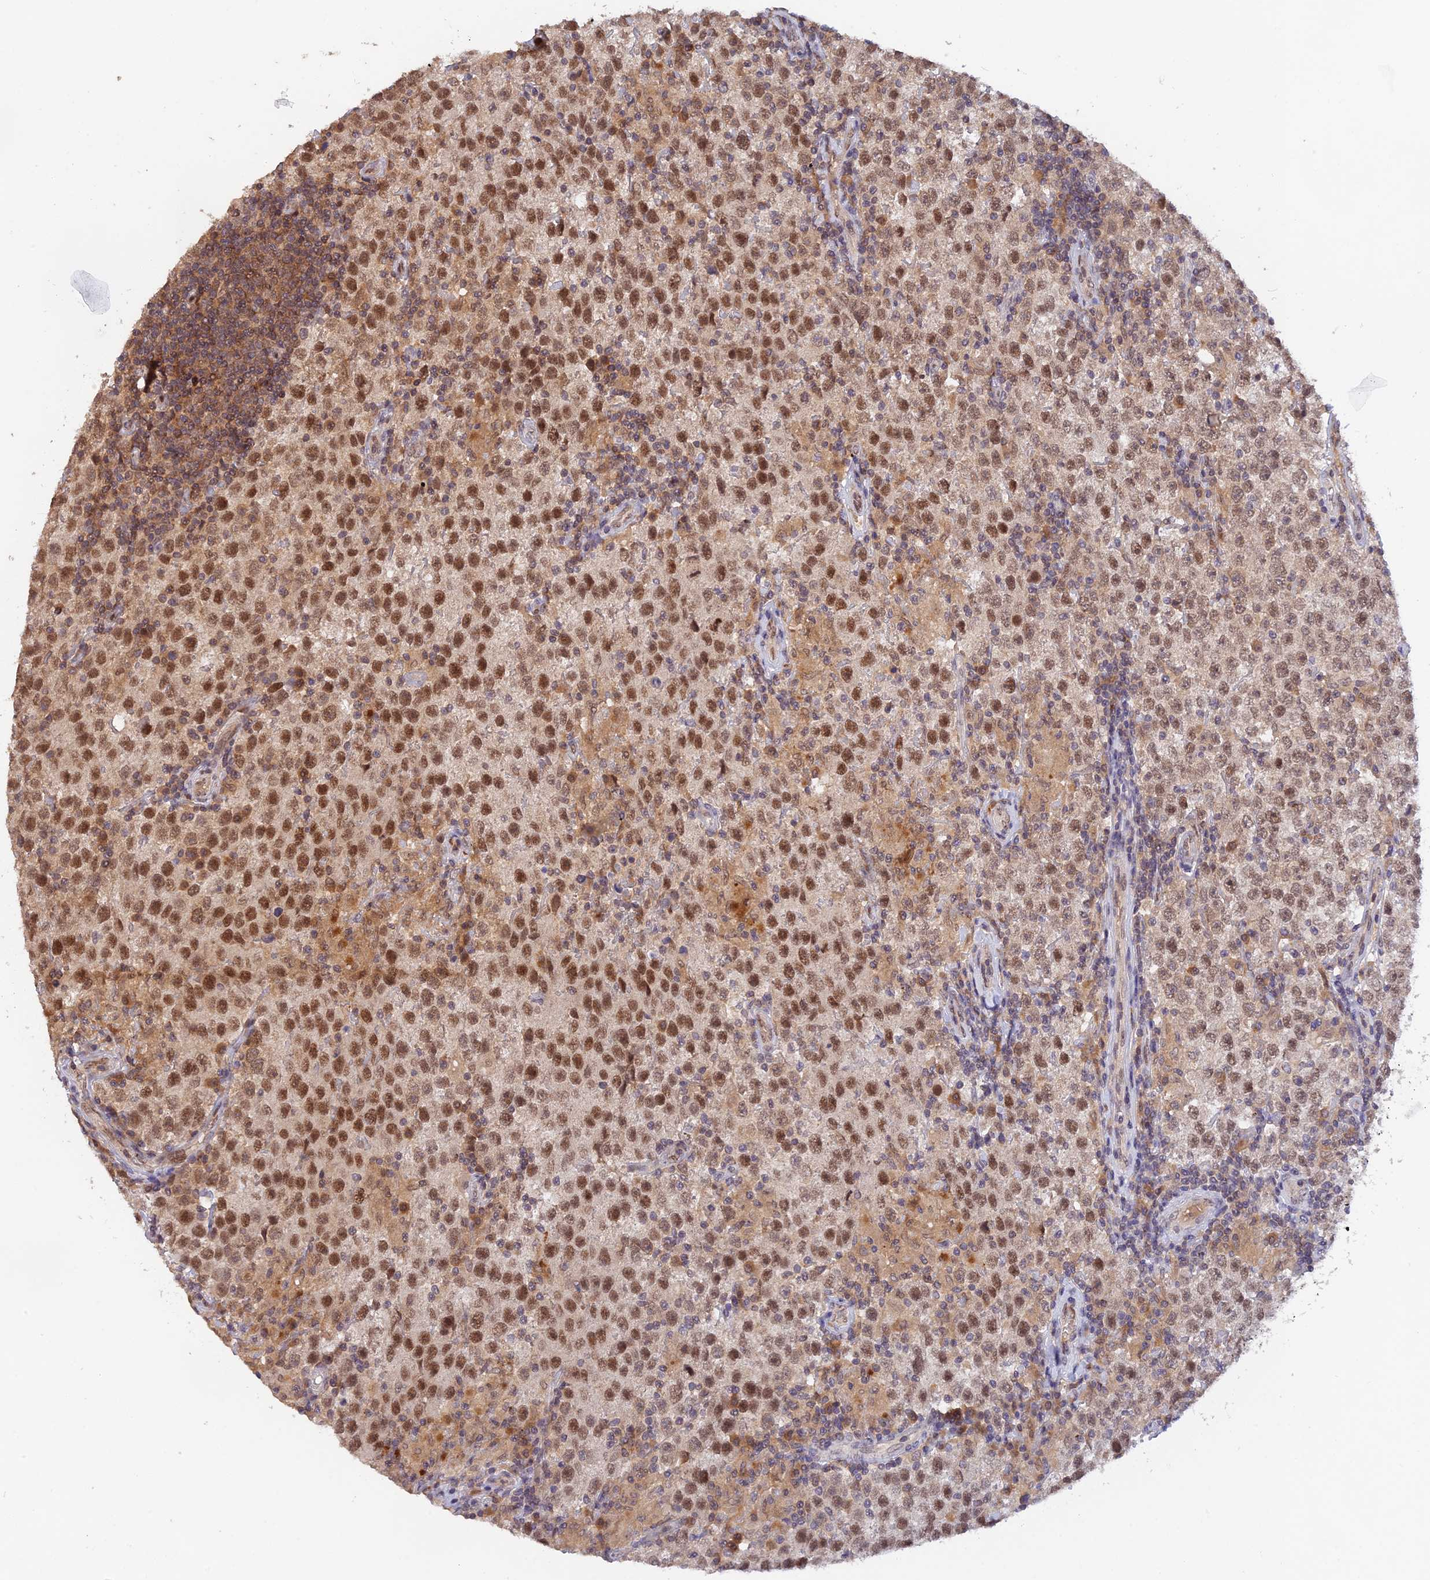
{"staining": {"intensity": "moderate", "quantity": ">75%", "location": "nuclear"}, "tissue": "testis cancer", "cell_type": "Tumor cells", "image_type": "cancer", "snomed": [{"axis": "morphology", "description": "Seminoma, NOS"}, {"axis": "morphology", "description": "Carcinoma, Embryonal, NOS"}, {"axis": "topography", "description": "Testis"}], "caption": "The immunohistochemical stain labels moderate nuclear staining in tumor cells of testis cancer tissue. The staining is performed using DAB brown chromogen to label protein expression. The nuclei are counter-stained blue using hematoxylin.", "gene": "ZNF436", "patient": {"sex": "male", "age": 41}}